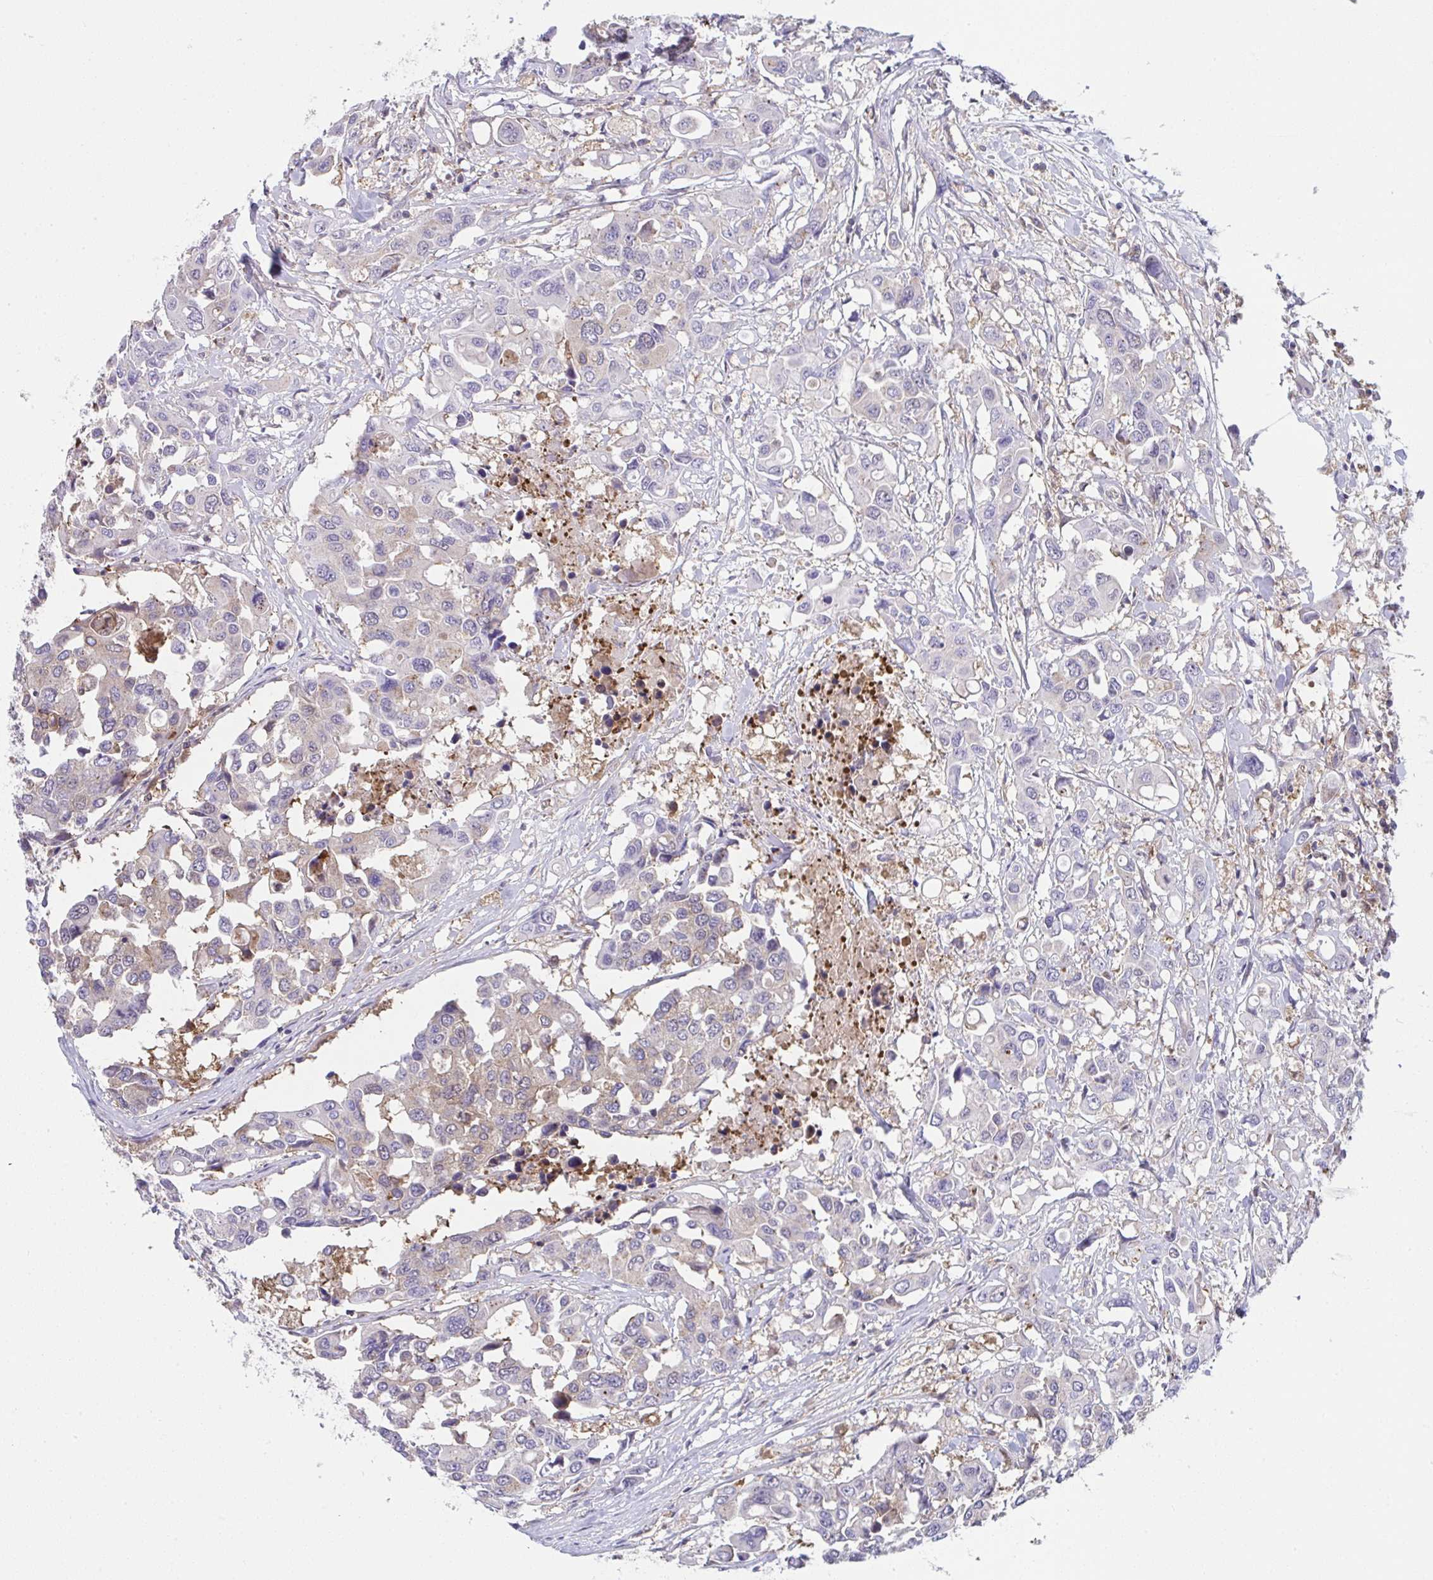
{"staining": {"intensity": "weak", "quantity": "<25%", "location": "cytoplasmic/membranous"}, "tissue": "colorectal cancer", "cell_type": "Tumor cells", "image_type": "cancer", "snomed": [{"axis": "morphology", "description": "Adenocarcinoma, NOS"}, {"axis": "topography", "description": "Colon"}], "caption": "Photomicrograph shows no significant protein staining in tumor cells of colorectal cancer (adenocarcinoma). (DAB immunohistochemistry visualized using brightfield microscopy, high magnification).", "gene": "ALDH16A1", "patient": {"sex": "male", "age": 77}}